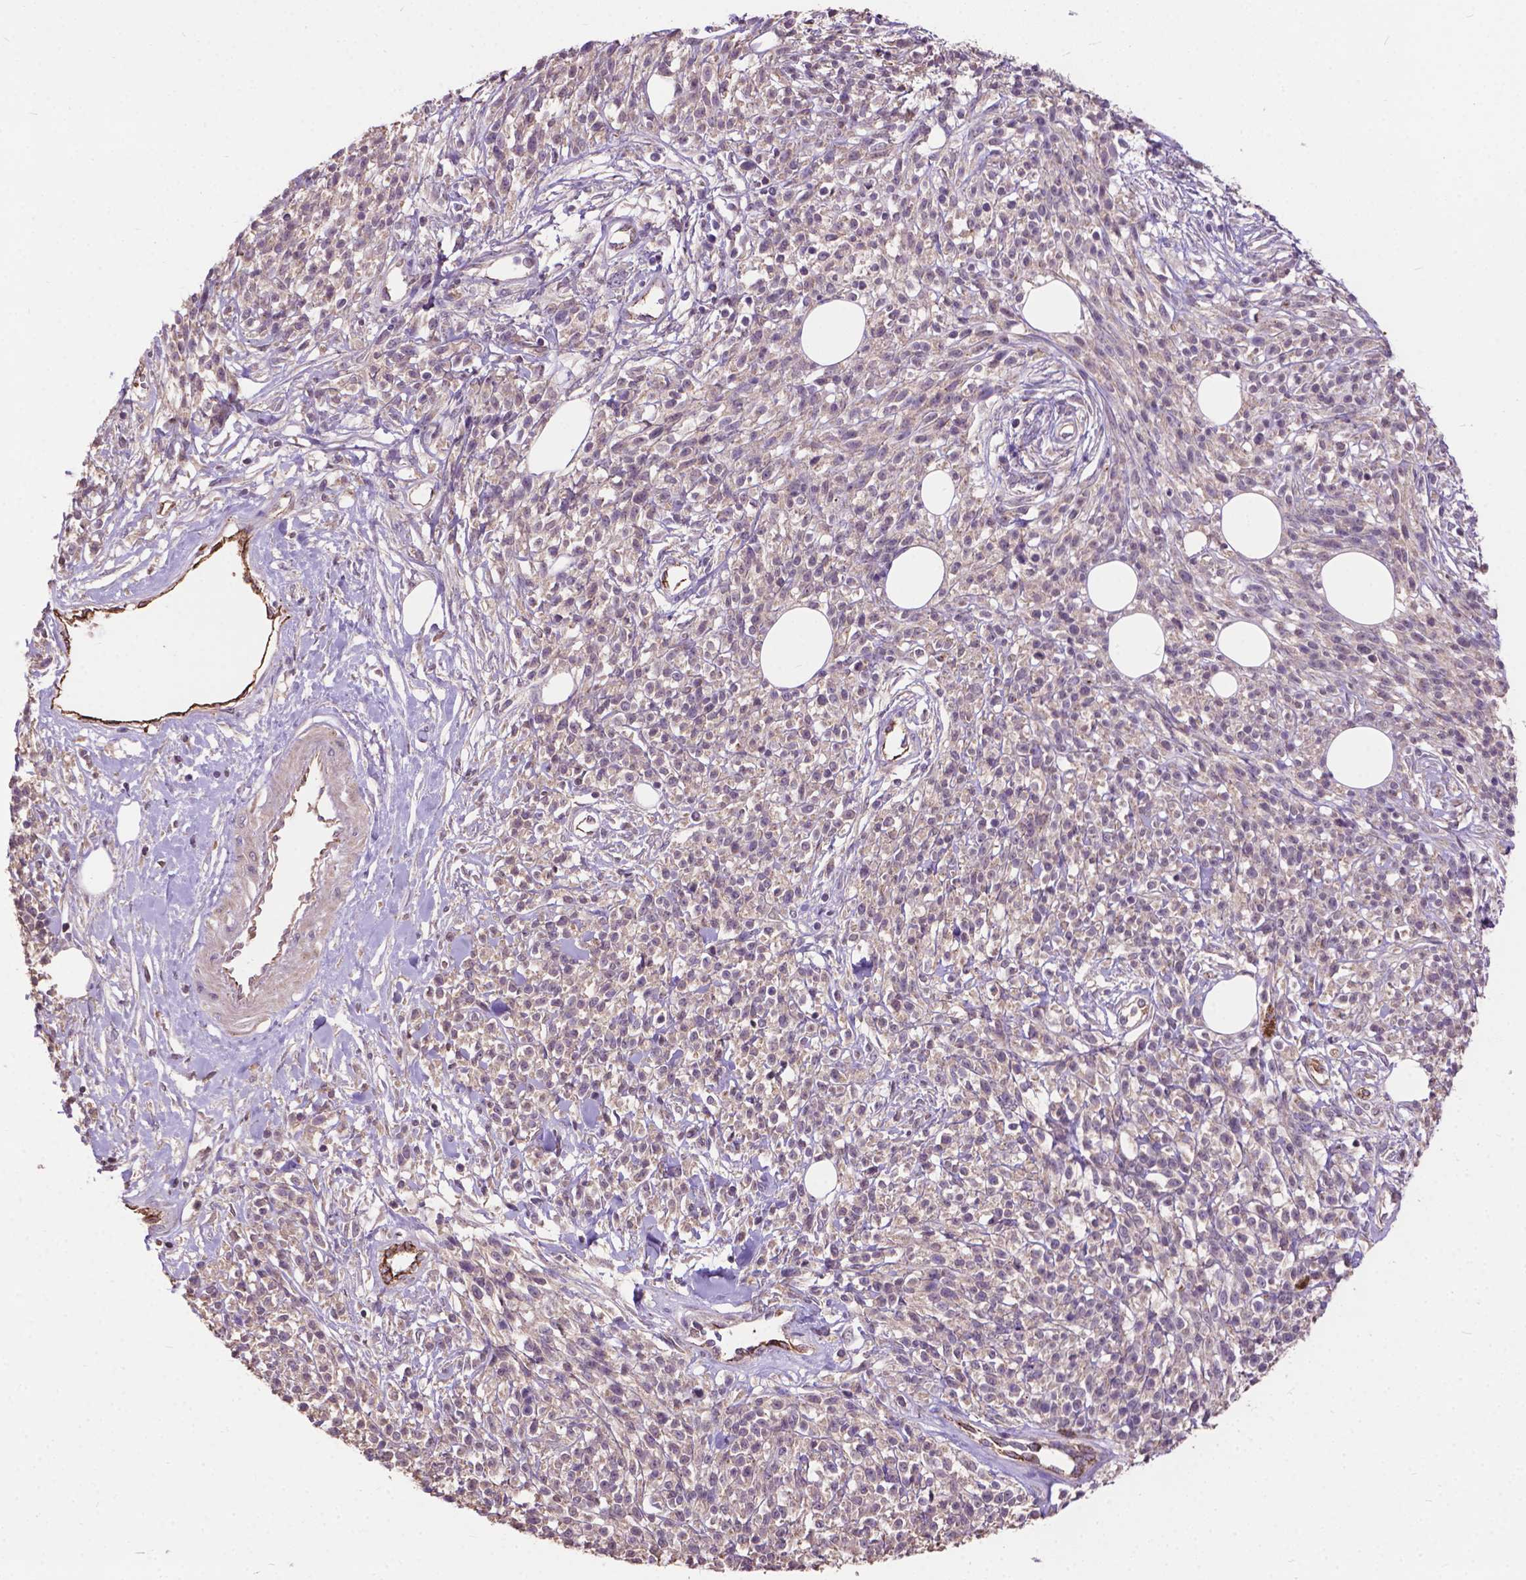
{"staining": {"intensity": "negative", "quantity": "none", "location": "none"}, "tissue": "melanoma", "cell_type": "Tumor cells", "image_type": "cancer", "snomed": [{"axis": "morphology", "description": "Malignant melanoma, NOS"}, {"axis": "topography", "description": "Skin"}, {"axis": "topography", "description": "Skin of trunk"}], "caption": "Tumor cells show no significant staining in malignant melanoma.", "gene": "ZNF337", "patient": {"sex": "male", "age": 74}}